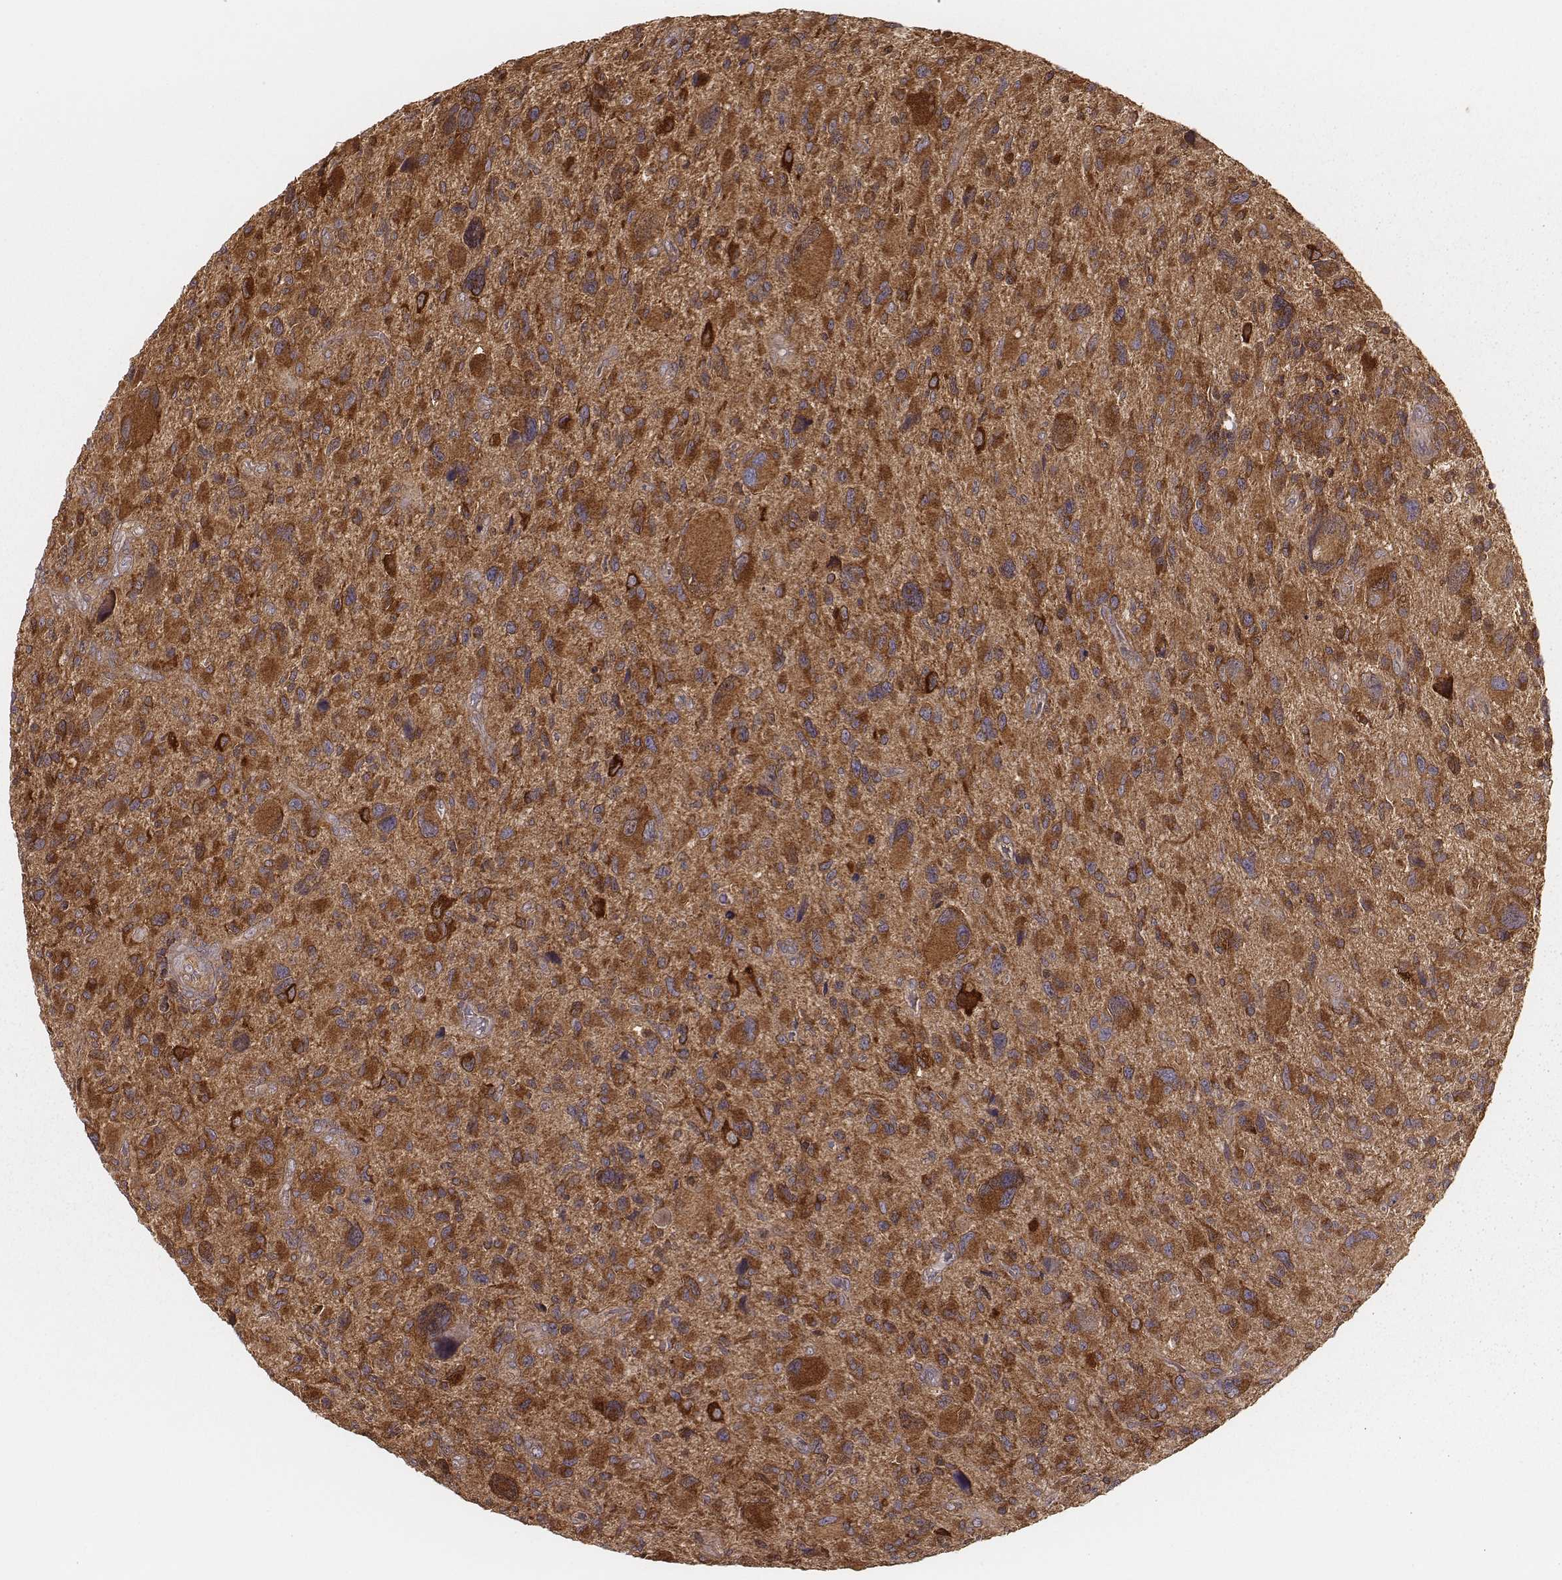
{"staining": {"intensity": "strong", "quantity": ">75%", "location": "cytoplasmic/membranous"}, "tissue": "glioma", "cell_type": "Tumor cells", "image_type": "cancer", "snomed": [{"axis": "morphology", "description": "Glioma, malignant, NOS"}, {"axis": "morphology", "description": "Glioma, malignant, High grade"}, {"axis": "topography", "description": "Brain"}], "caption": "Human malignant glioma stained with a protein marker reveals strong staining in tumor cells.", "gene": "CARS1", "patient": {"sex": "female", "age": 71}}